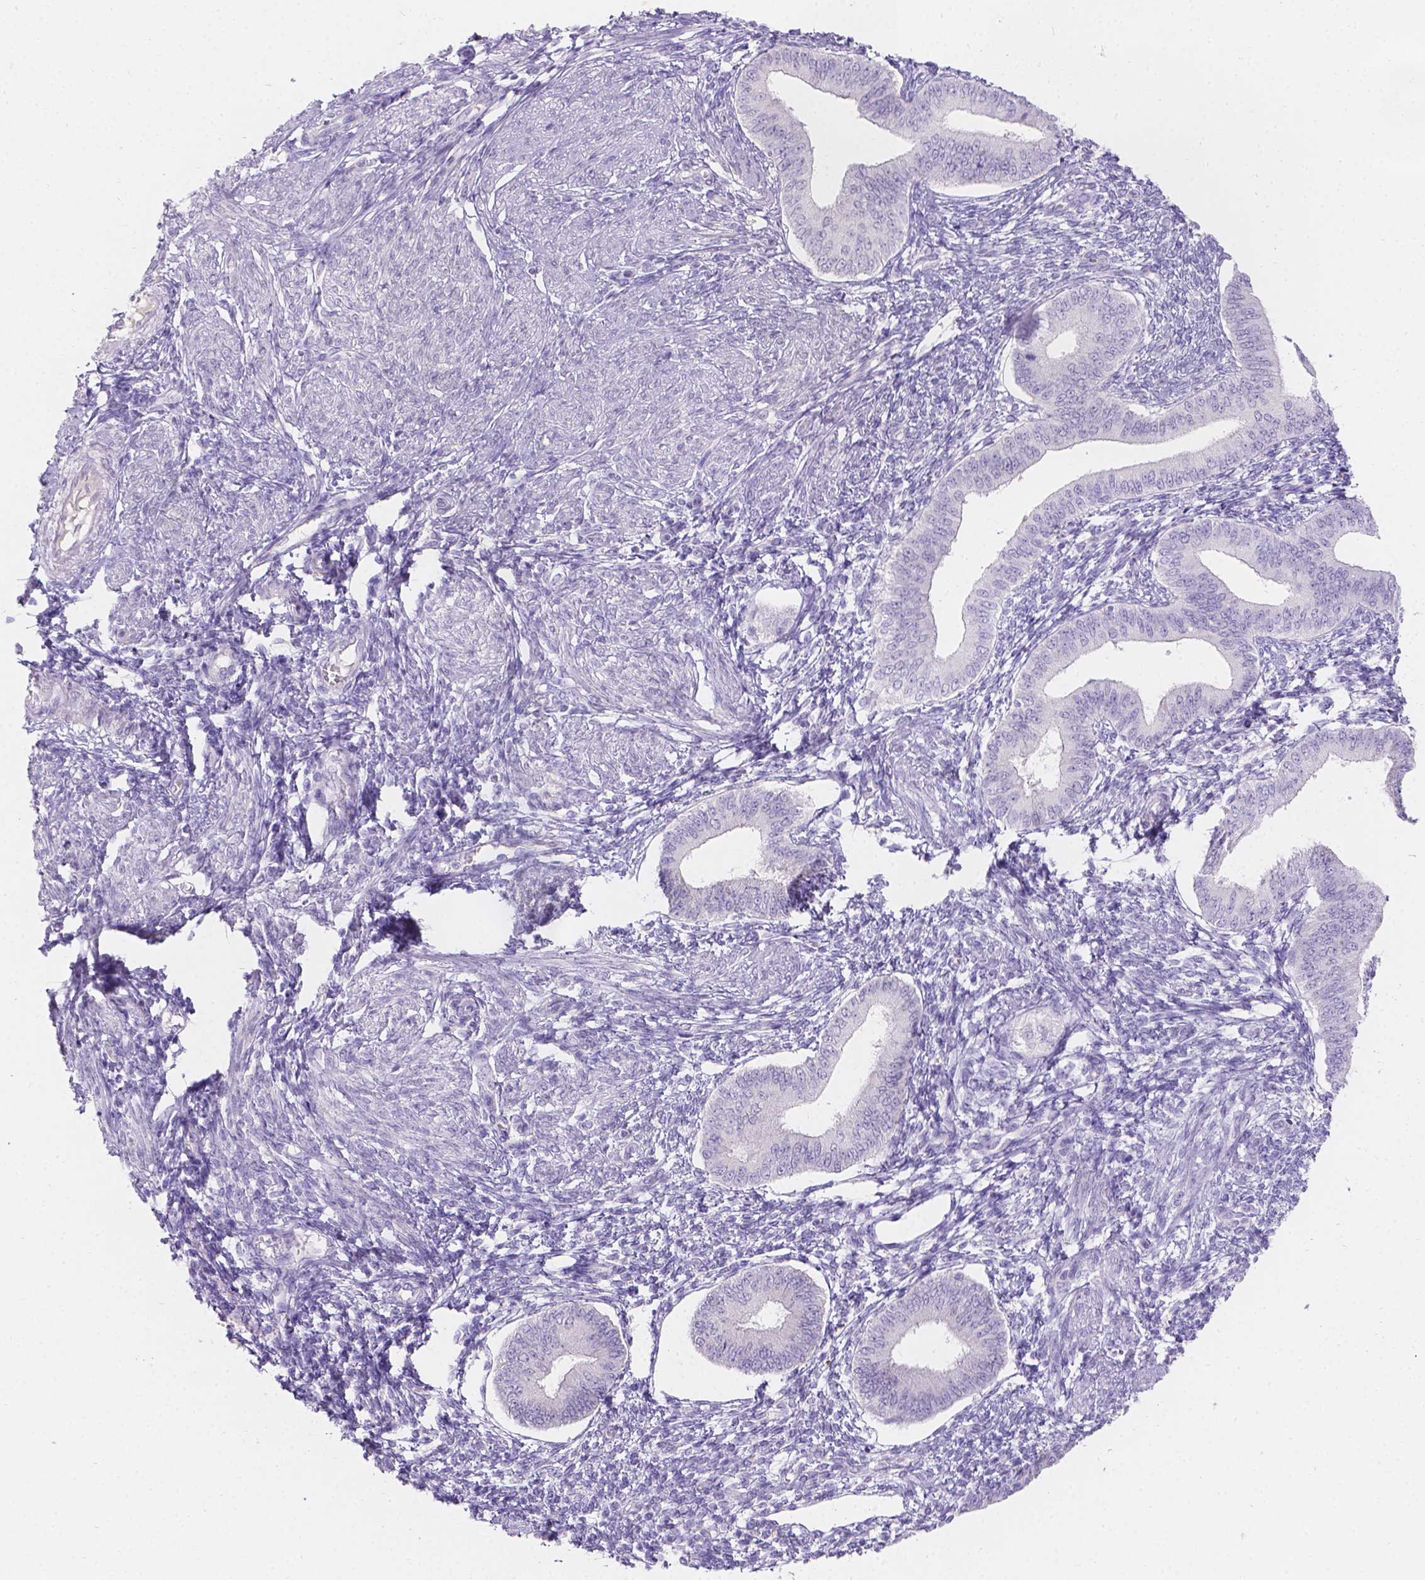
{"staining": {"intensity": "negative", "quantity": "none", "location": "none"}, "tissue": "endometrium", "cell_type": "Cells in endometrial stroma", "image_type": "normal", "snomed": [{"axis": "morphology", "description": "Normal tissue, NOS"}, {"axis": "topography", "description": "Endometrium"}], "caption": "Histopathology image shows no protein positivity in cells in endometrial stroma of benign endometrium.", "gene": "HTN3", "patient": {"sex": "female", "age": 42}}